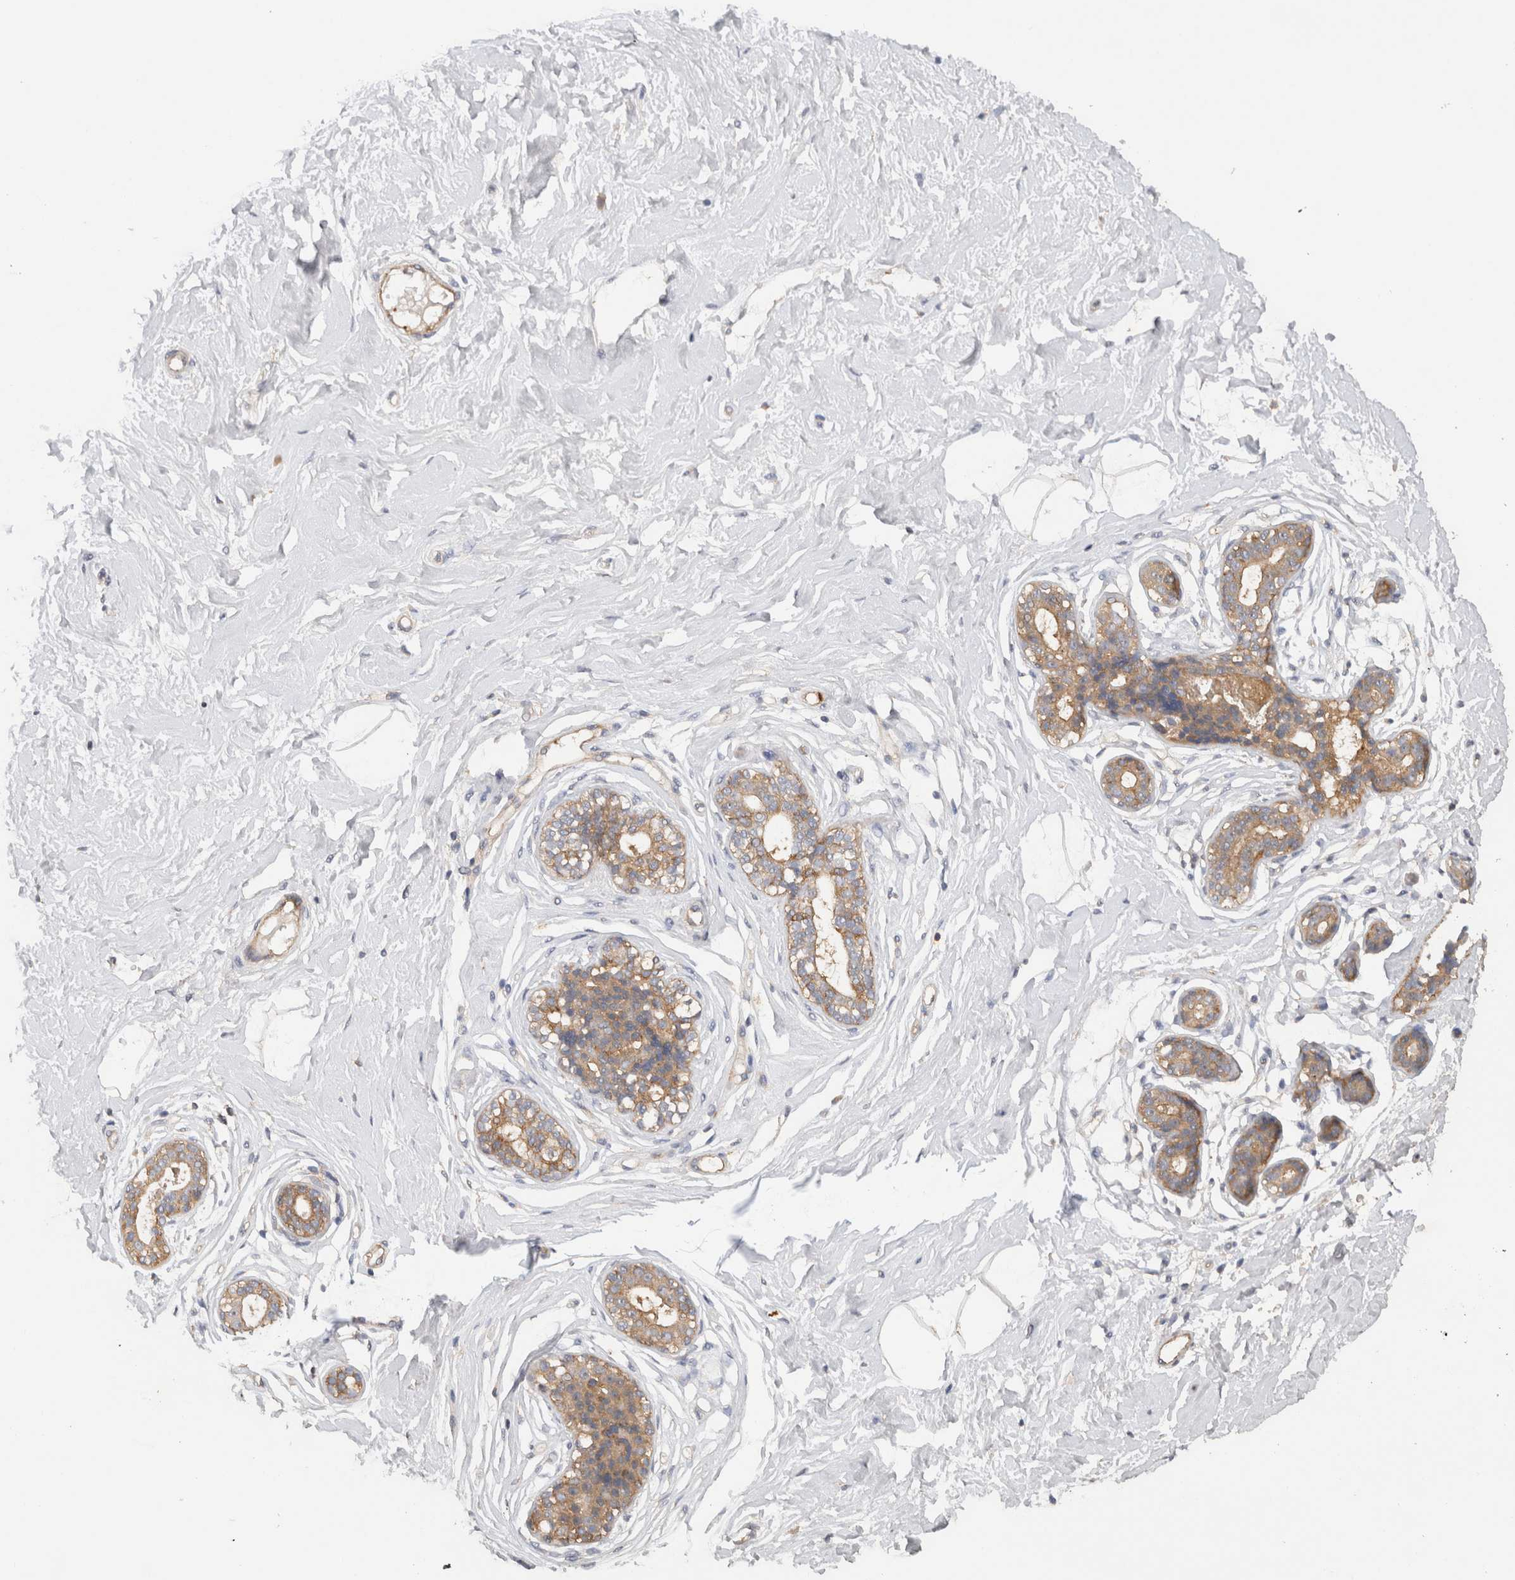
{"staining": {"intensity": "negative", "quantity": "none", "location": "none"}, "tissue": "breast", "cell_type": "Adipocytes", "image_type": "normal", "snomed": [{"axis": "morphology", "description": "Normal tissue, NOS"}, {"axis": "topography", "description": "Breast"}], "caption": "Histopathology image shows no significant protein positivity in adipocytes of normal breast.", "gene": "C8orf44", "patient": {"sex": "female", "age": 23}}